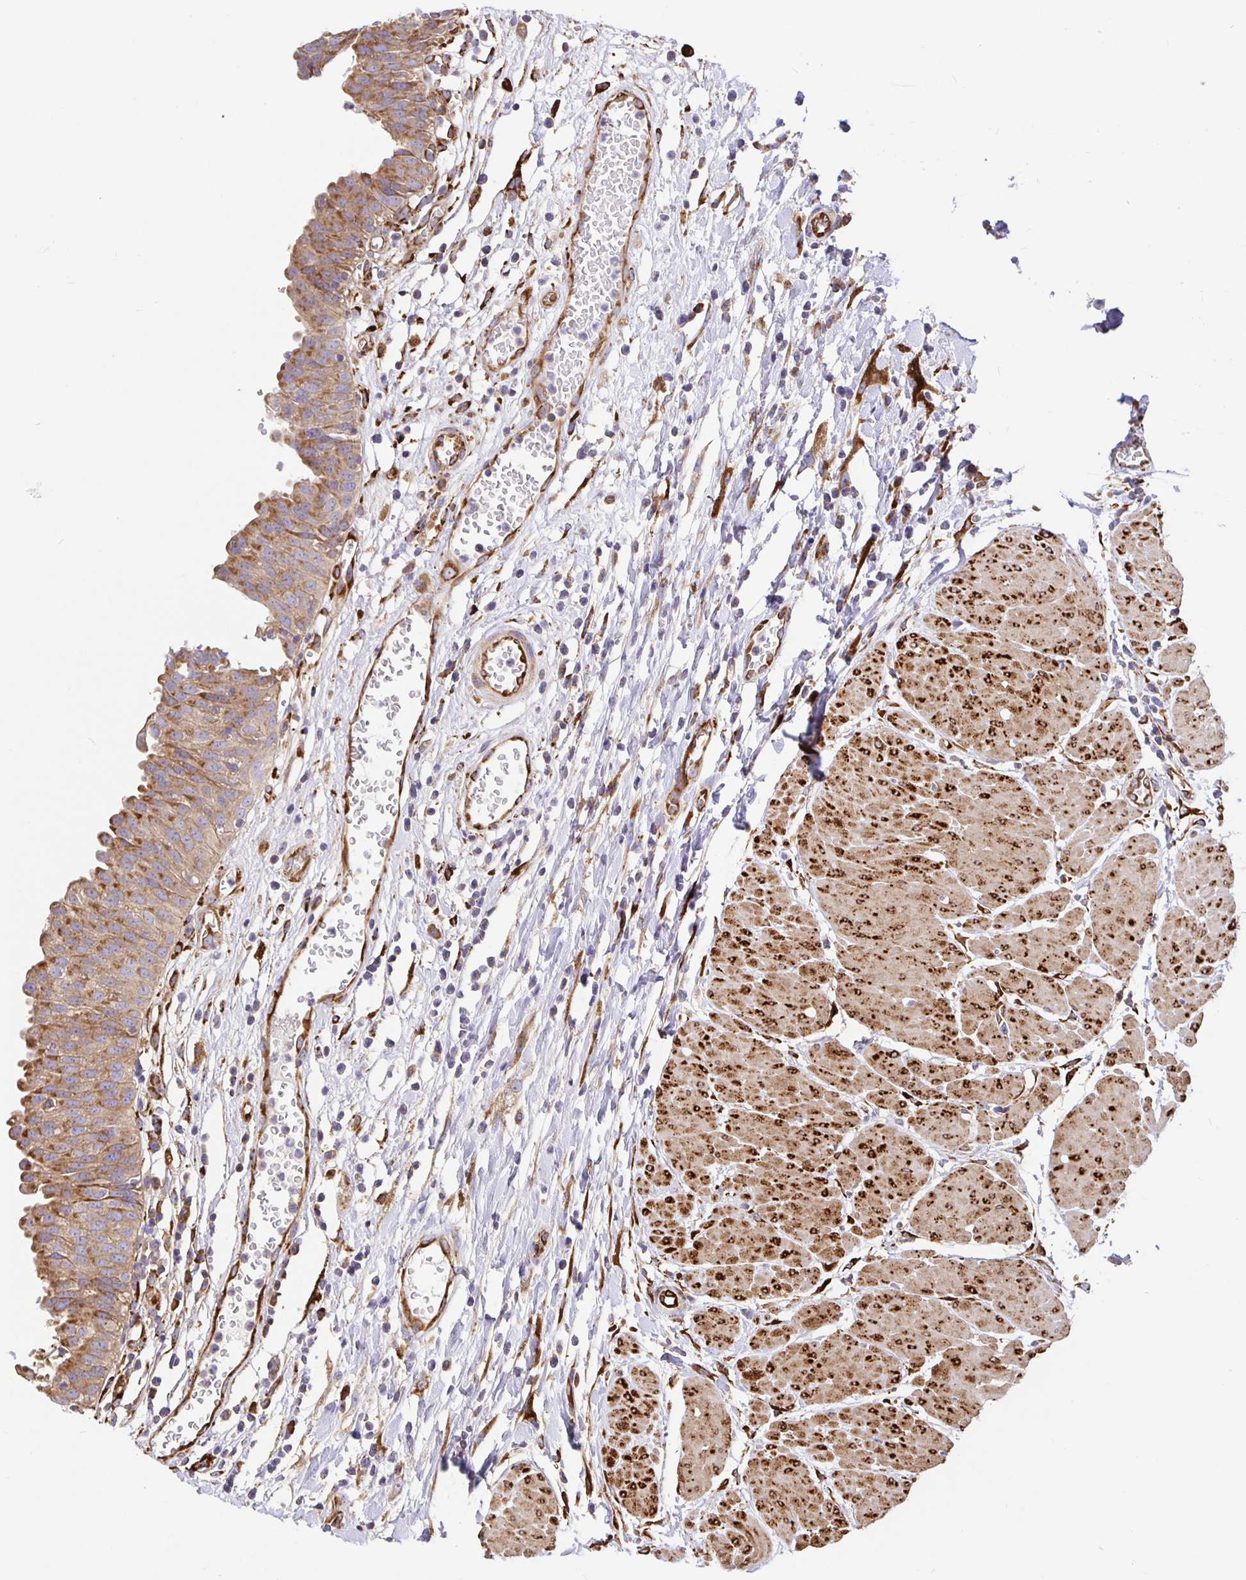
{"staining": {"intensity": "moderate", "quantity": ">75%", "location": "cytoplasmic/membranous"}, "tissue": "urinary bladder", "cell_type": "Urothelial cells", "image_type": "normal", "snomed": [{"axis": "morphology", "description": "Normal tissue, NOS"}, {"axis": "topography", "description": "Urinary bladder"}], "caption": "A high-resolution photomicrograph shows IHC staining of unremarkable urinary bladder, which displays moderate cytoplasmic/membranous expression in about >75% of urothelial cells.", "gene": "MAOA", "patient": {"sex": "male", "age": 64}}